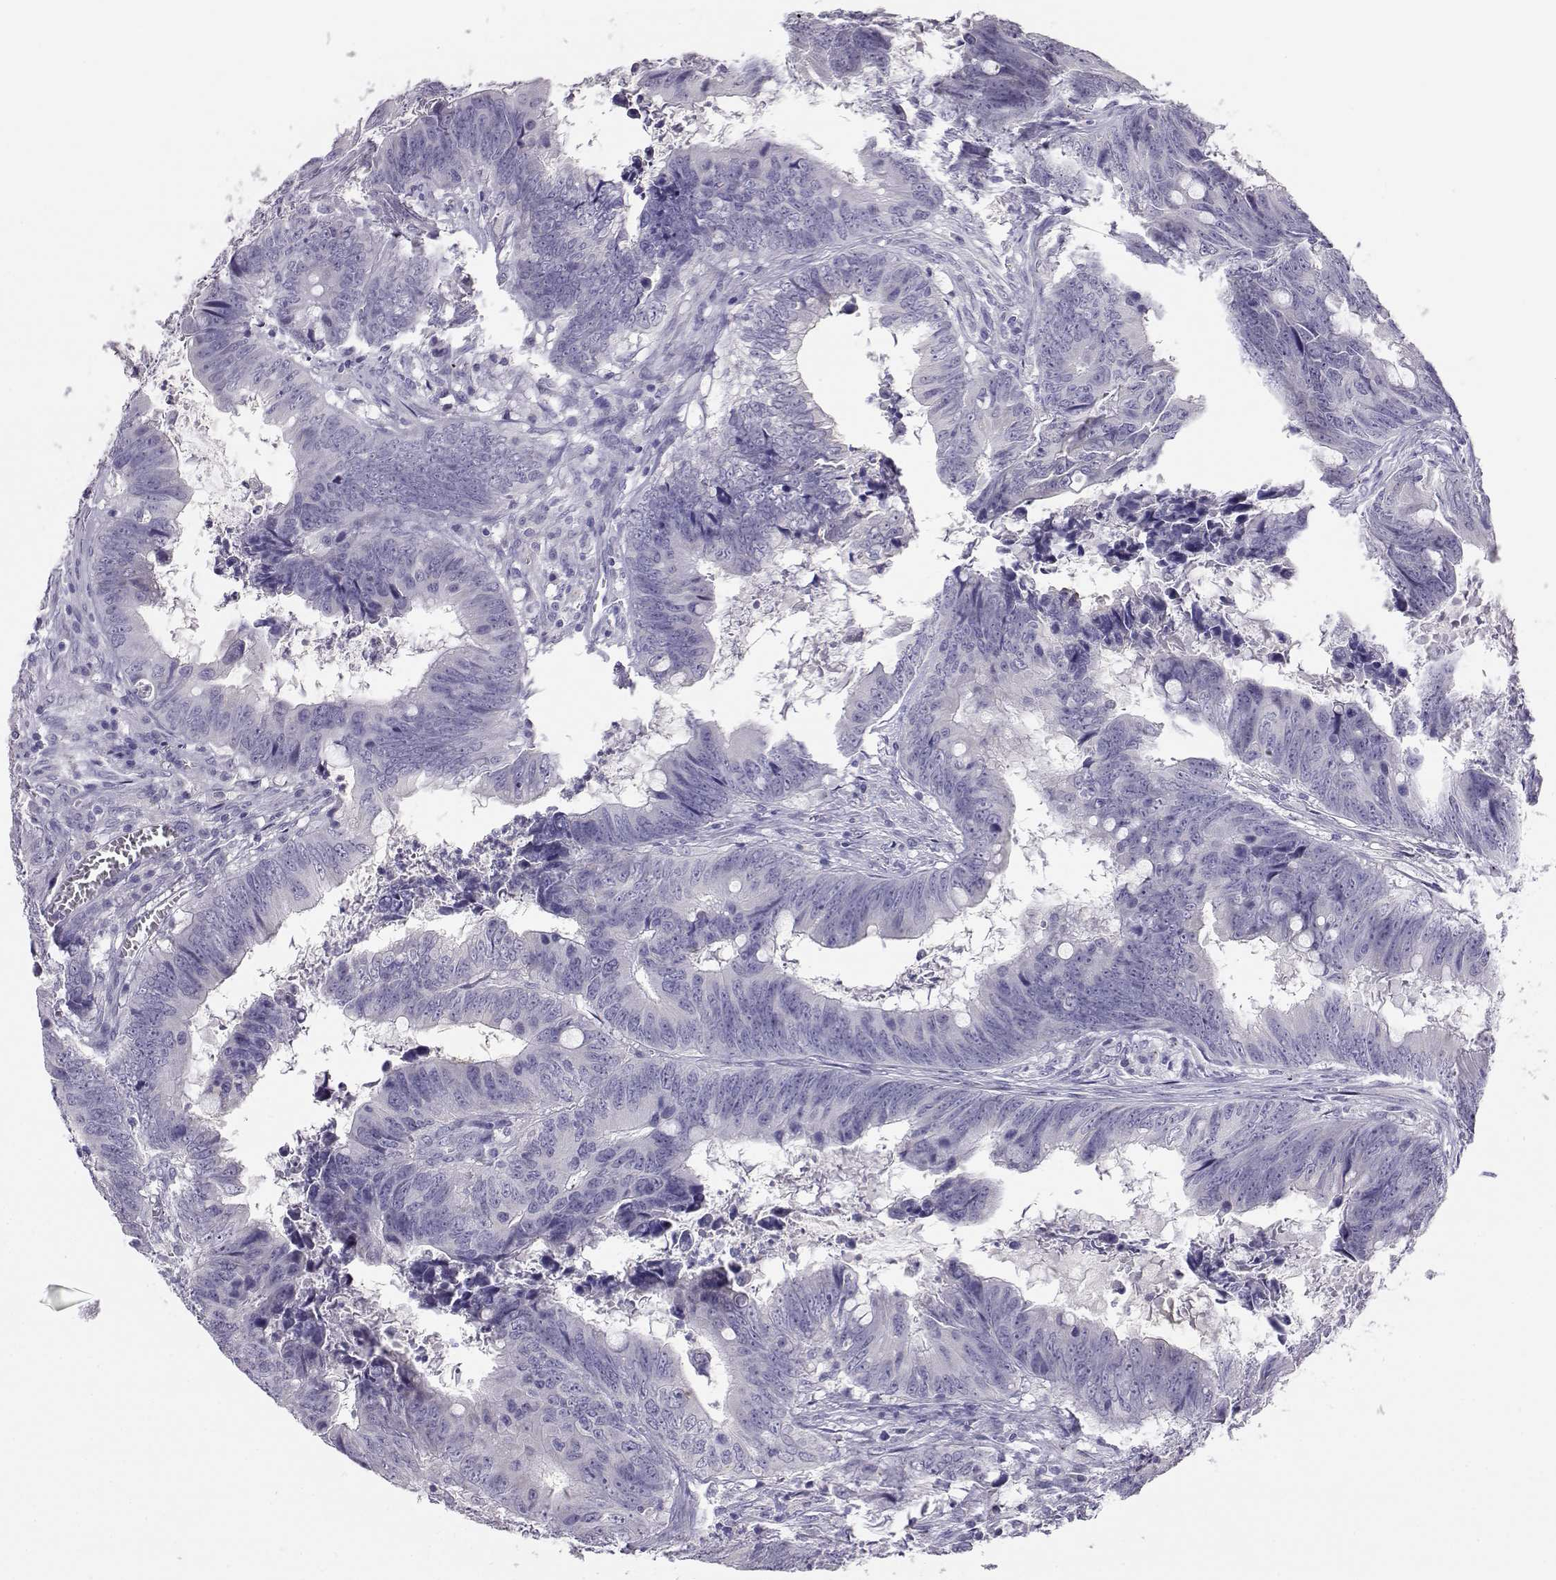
{"staining": {"intensity": "negative", "quantity": "none", "location": "none"}, "tissue": "colorectal cancer", "cell_type": "Tumor cells", "image_type": "cancer", "snomed": [{"axis": "morphology", "description": "Adenocarcinoma, NOS"}, {"axis": "topography", "description": "Colon"}], "caption": "Tumor cells are negative for protein expression in human colorectal adenocarcinoma.", "gene": "ENDOU", "patient": {"sex": "female", "age": 82}}